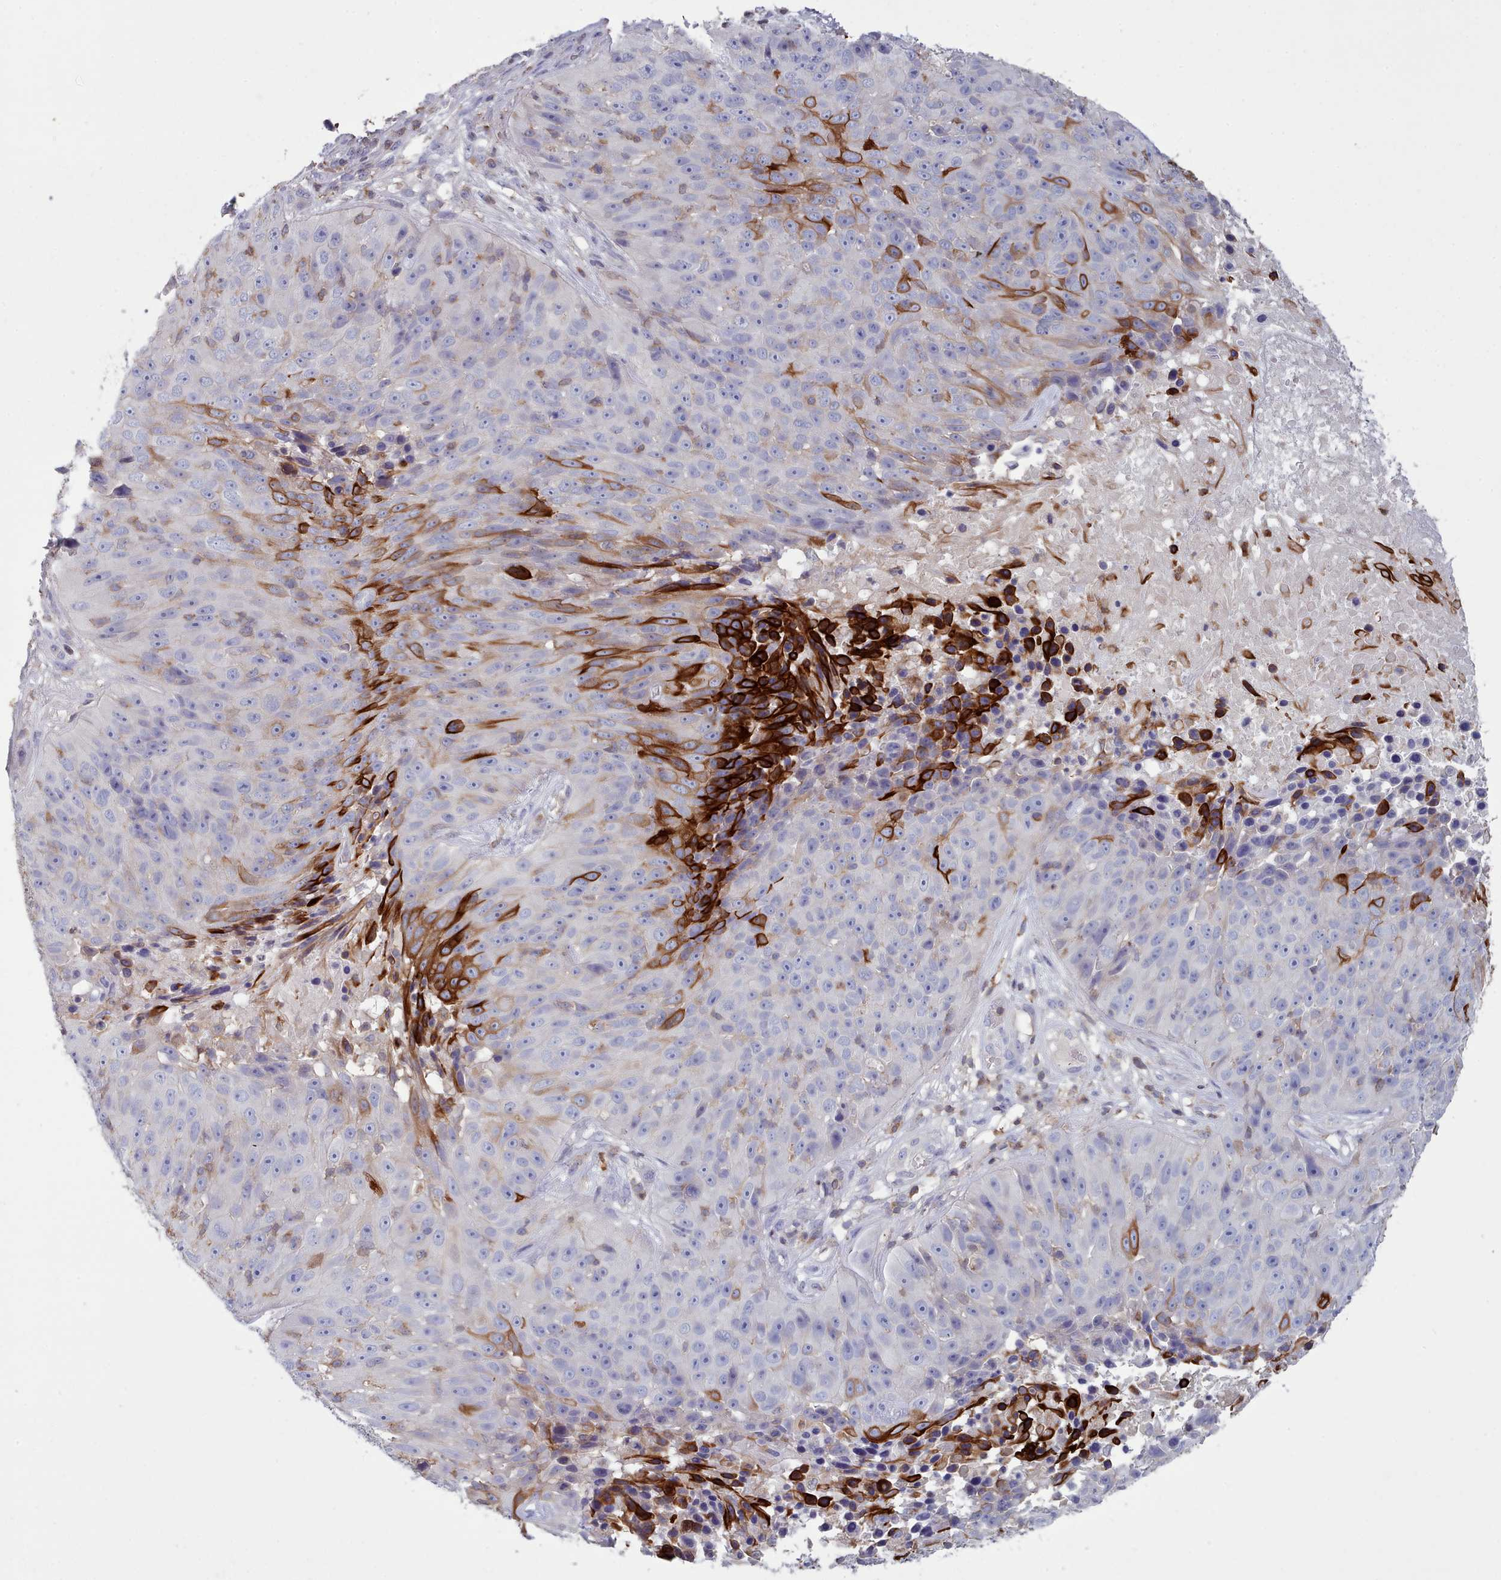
{"staining": {"intensity": "strong", "quantity": "<25%", "location": "cytoplasmic/membranous"}, "tissue": "skin cancer", "cell_type": "Tumor cells", "image_type": "cancer", "snomed": [{"axis": "morphology", "description": "Squamous cell carcinoma, NOS"}, {"axis": "topography", "description": "Skin"}], "caption": "Protein expression analysis of squamous cell carcinoma (skin) reveals strong cytoplasmic/membranous staining in approximately <25% of tumor cells.", "gene": "RAC2", "patient": {"sex": "female", "age": 87}}